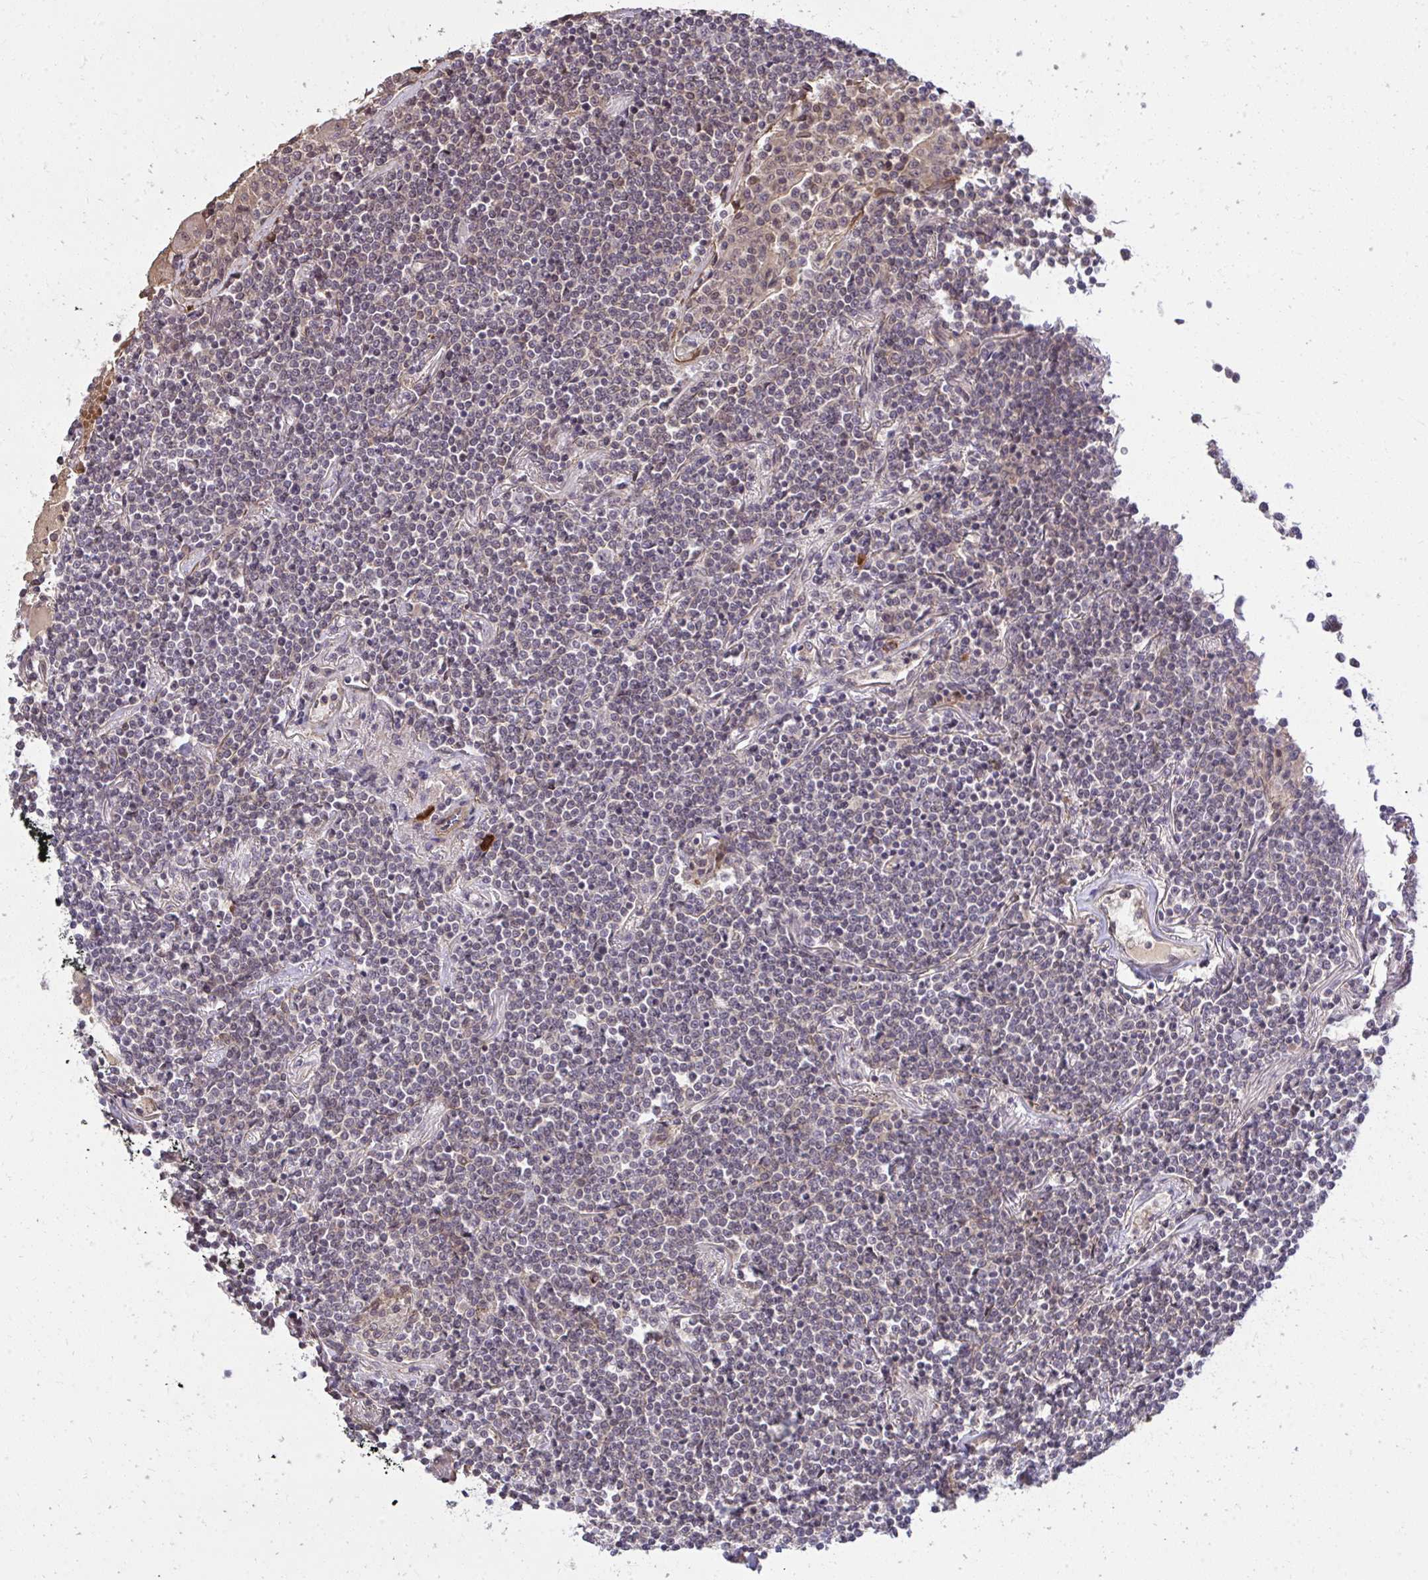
{"staining": {"intensity": "weak", "quantity": "25%-75%", "location": "cytoplasmic/membranous"}, "tissue": "lymphoma", "cell_type": "Tumor cells", "image_type": "cancer", "snomed": [{"axis": "morphology", "description": "Malignant lymphoma, non-Hodgkin's type, Low grade"}, {"axis": "topography", "description": "Lung"}], "caption": "The photomicrograph exhibits staining of lymphoma, revealing weak cytoplasmic/membranous protein positivity (brown color) within tumor cells.", "gene": "ZSCAN9", "patient": {"sex": "female", "age": 71}}